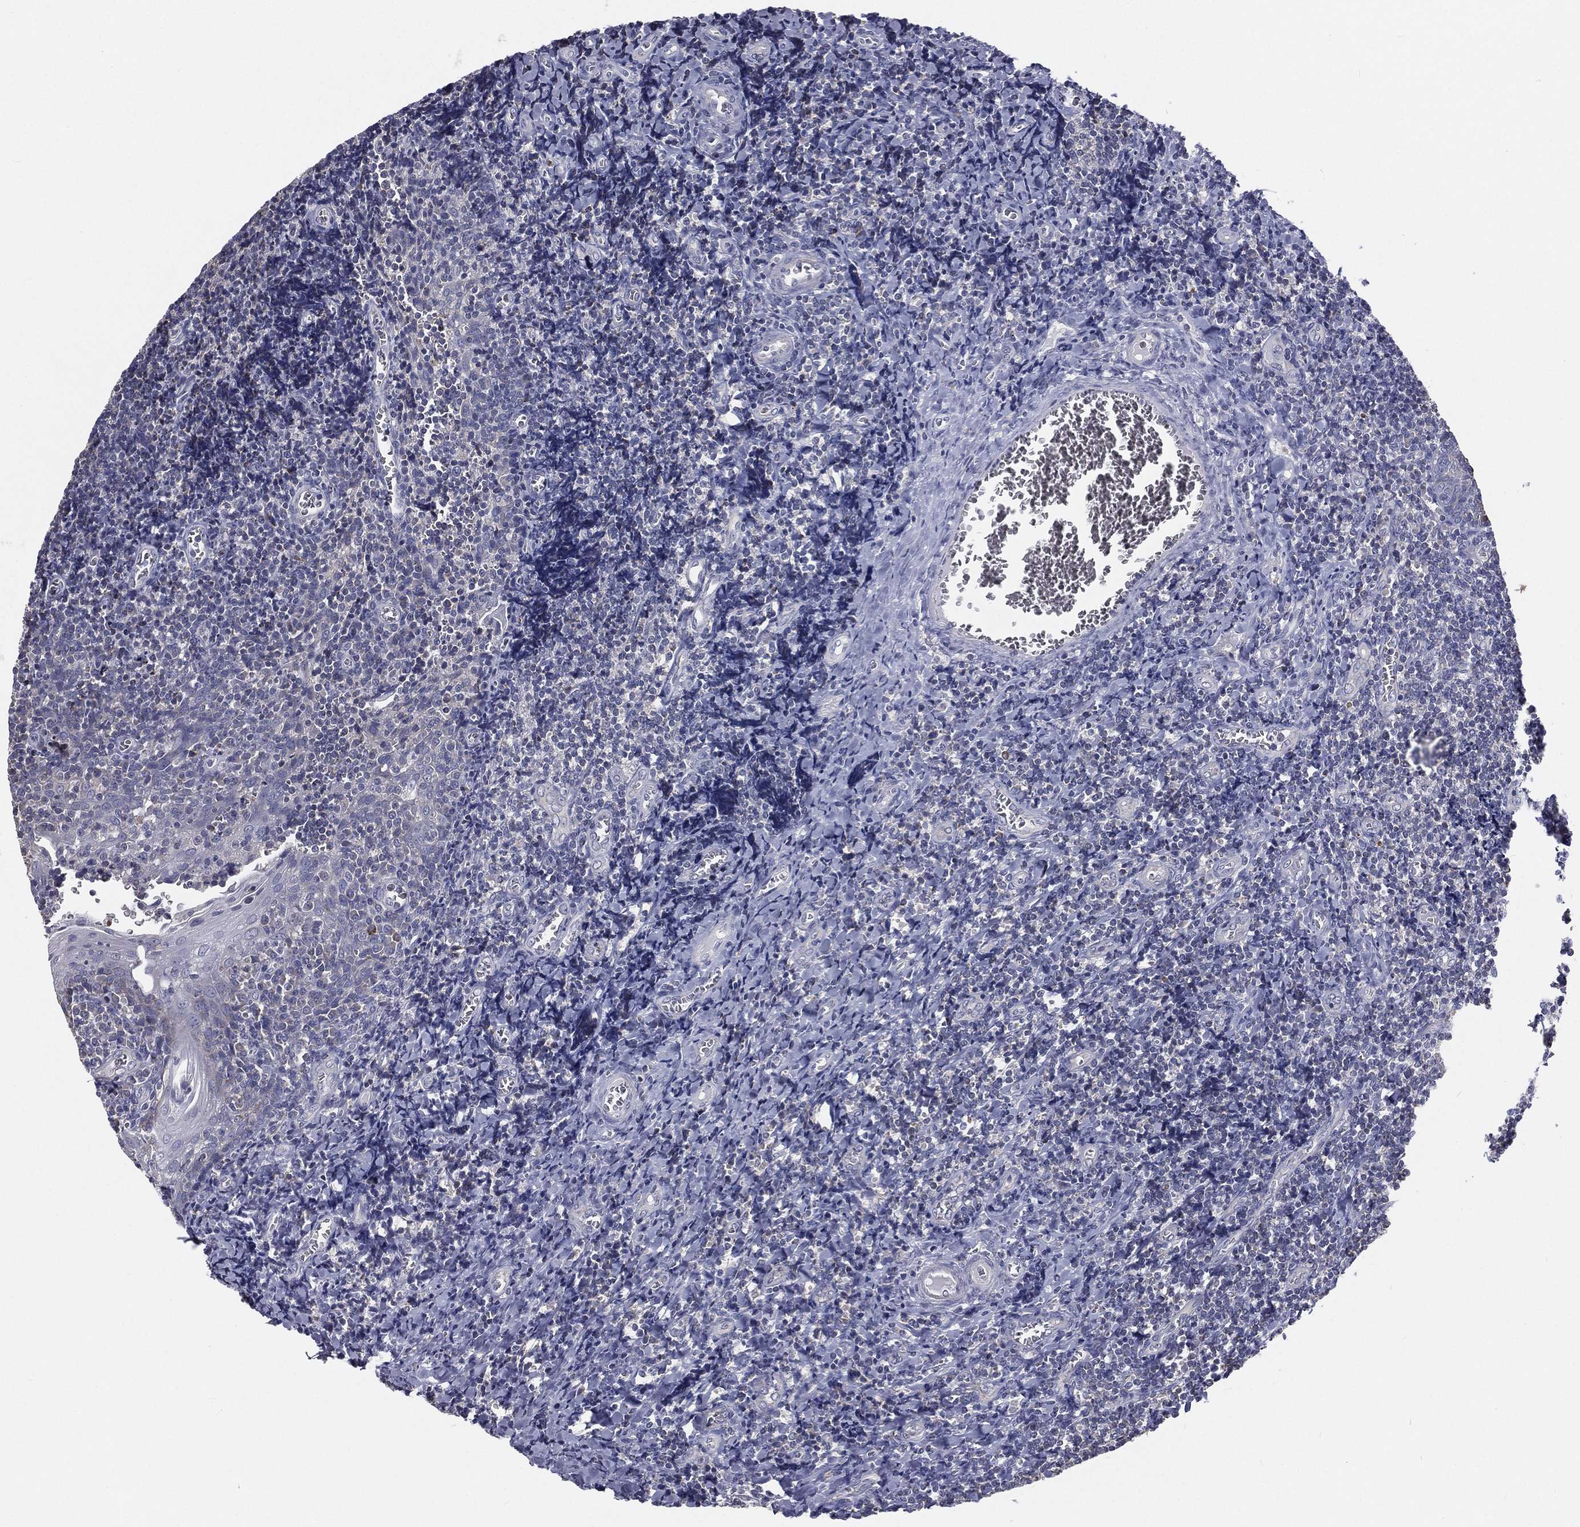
{"staining": {"intensity": "strong", "quantity": "<25%", "location": "cytoplasmic/membranous"}, "tissue": "tonsil", "cell_type": "Germinal center cells", "image_type": "normal", "snomed": [{"axis": "morphology", "description": "Normal tissue, NOS"}, {"axis": "morphology", "description": "Inflammation, NOS"}, {"axis": "topography", "description": "Tonsil"}], "caption": "Immunohistochemical staining of unremarkable human tonsil demonstrates <25% levels of strong cytoplasmic/membranous protein expression in approximately <25% of germinal center cells. (DAB (3,3'-diaminobenzidine) IHC, brown staining for protein, blue staining for nuclei).", "gene": "HADH", "patient": {"sex": "female", "age": 31}}